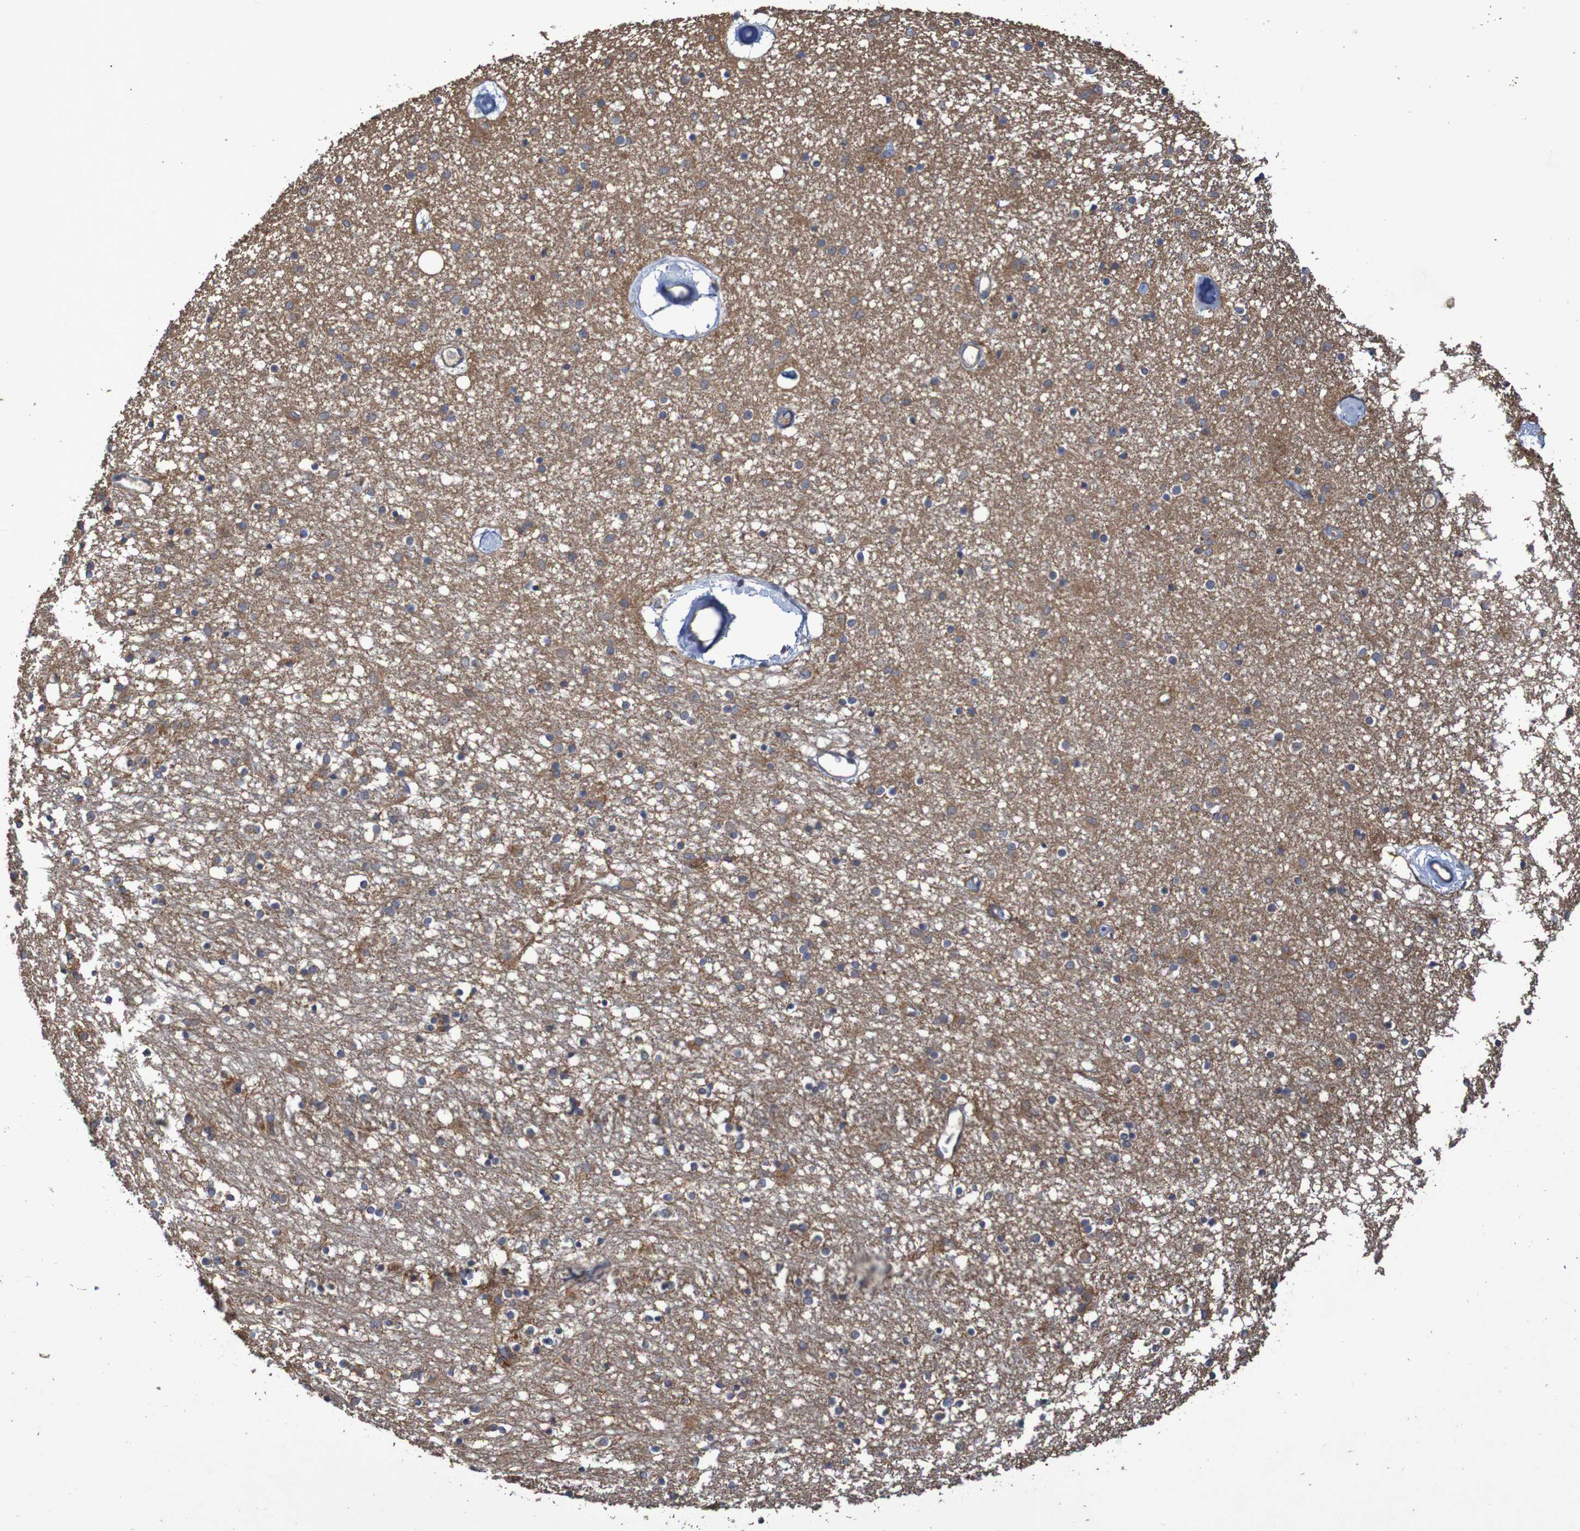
{"staining": {"intensity": "moderate", "quantity": "<25%", "location": "cytoplasmic/membranous"}, "tissue": "caudate", "cell_type": "Glial cells", "image_type": "normal", "snomed": [{"axis": "morphology", "description": "Normal tissue, NOS"}, {"axis": "topography", "description": "Lateral ventricle wall"}], "caption": "This histopathology image displays IHC staining of unremarkable caudate, with low moderate cytoplasmic/membranous expression in about <25% of glial cells.", "gene": "PHYH", "patient": {"sex": "female", "age": 54}}